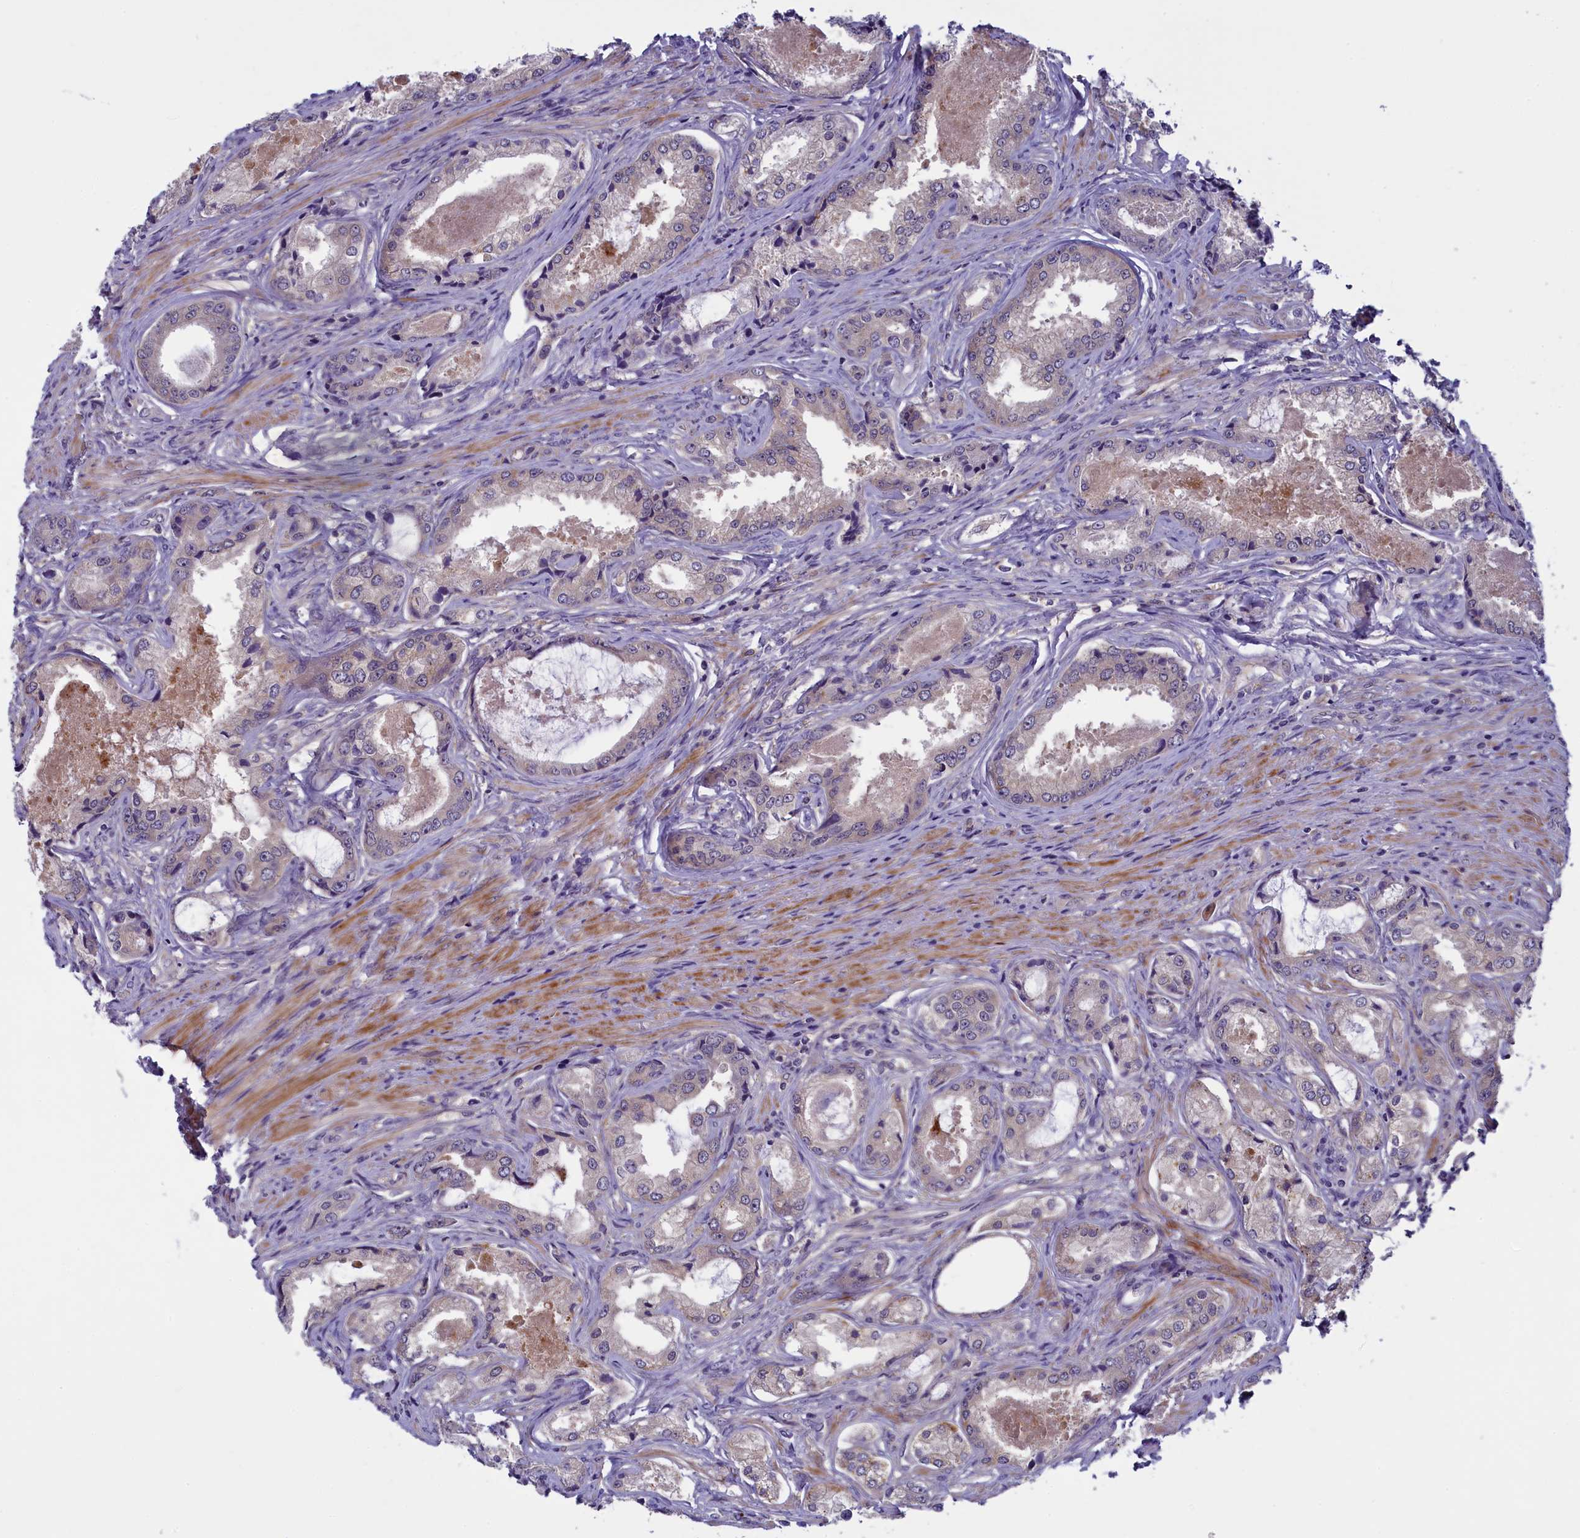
{"staining": {"intensity": "weak", "quantity": "25%-75%", "location": "cytoplasmic/membranous"}, "tissue": "prostate cancer", "cell_type": "Tumor cells", "image_type": "cancer", "snomed": [{"axis": "morphology", "description": "Adenocarcinoma, Low grade"}, {"axis": "topography", "description": "Prostate"}], "caption": "Brown immunohistochemical staining in human prostate low-grade adenocarcinoma shows weak cytoplasmic/membranous staining in about 25%-75% of tumor cells. (DAB (3,3'-diaminobenzidine) IHC with brightfield microscopy, high magnification).", "gene": "NUBP1", "patient": {"sex": "male", "age": 68}}